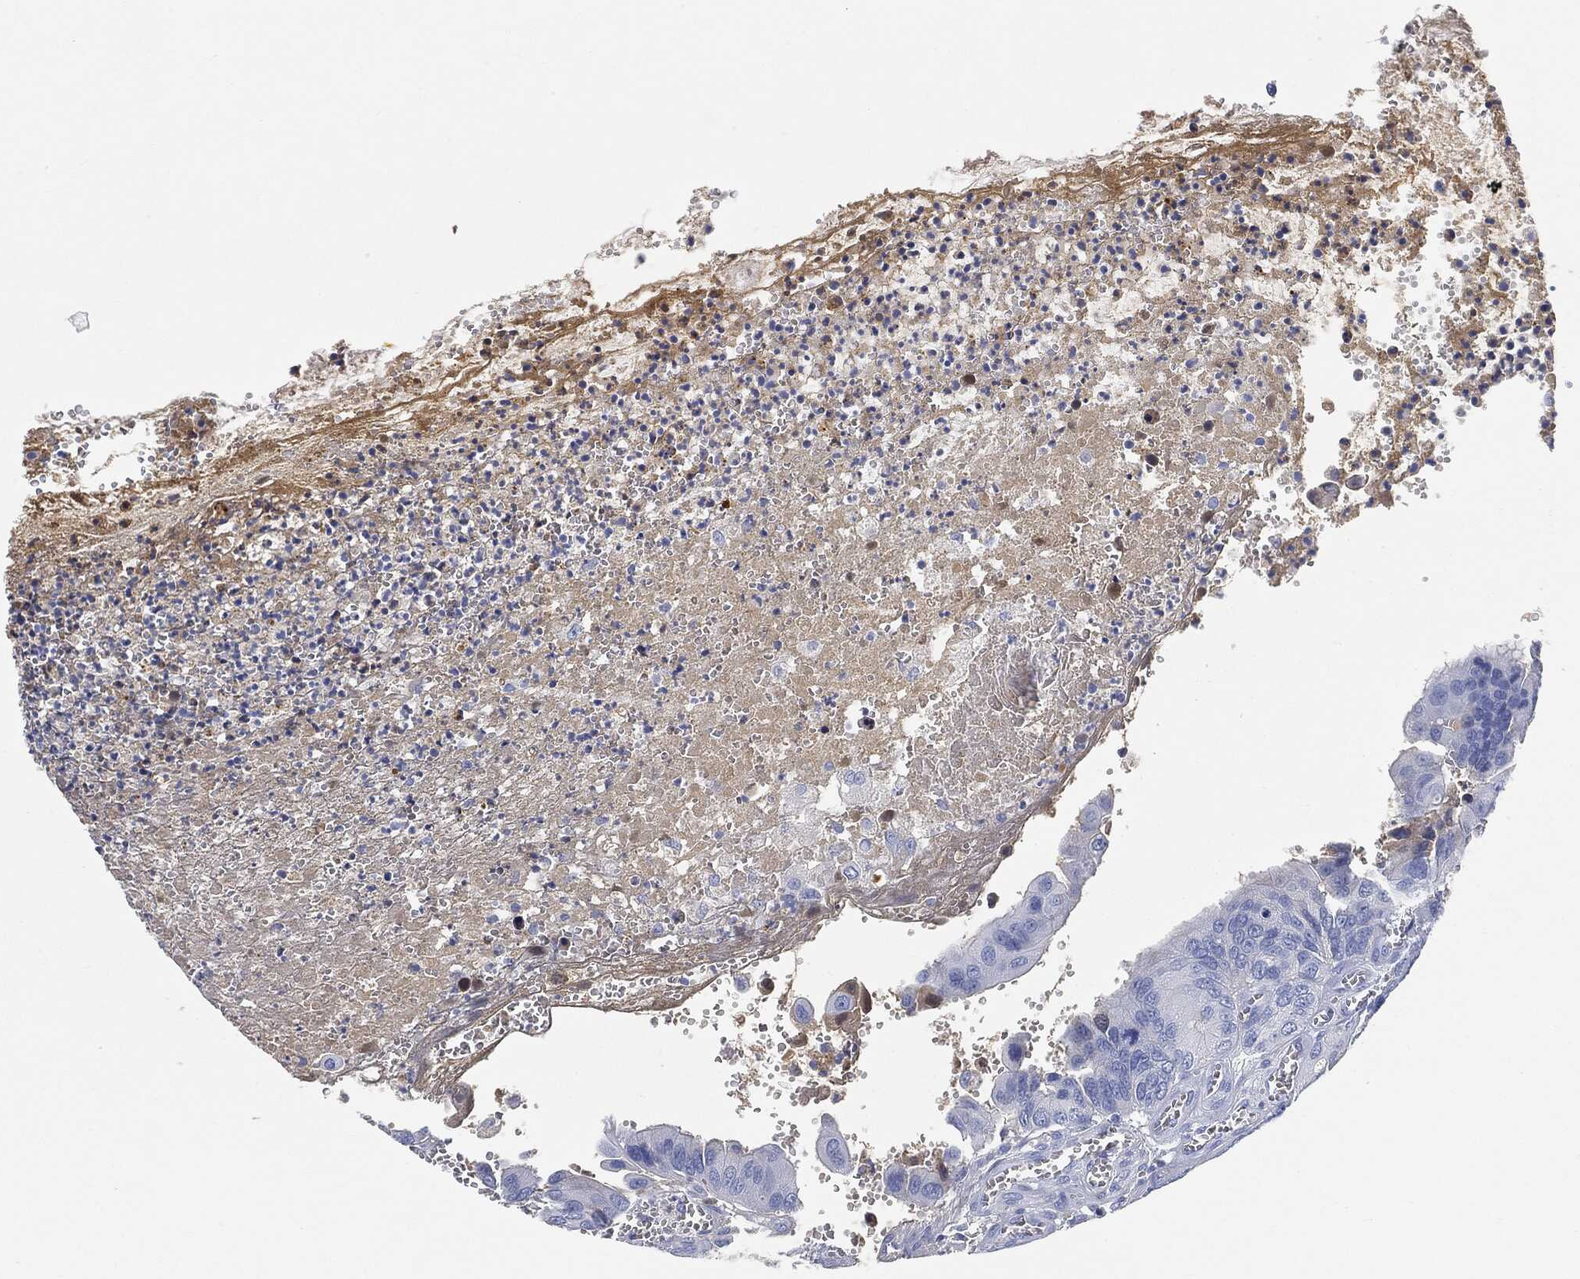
{"staining": {"intensity": "negative", "quantity": "none", "location": "none"}, "tissue": "colorectal cancer", "cell_type": "Tumor cells", "image_type": "cancer", "snomed": [{"axis": "morphology", "description": "Adenocarcinoma, NOS"}, {"axis": "topography", "description": "Colon"}], "caption": "Immunohistochemistry image of neoplastic tissue: colorectal cancer stained with DAB reveals no significant protein expression in tumor cells.", "gene": "IGLV6-57", "patient": {"sex": "female", "age": 78}}